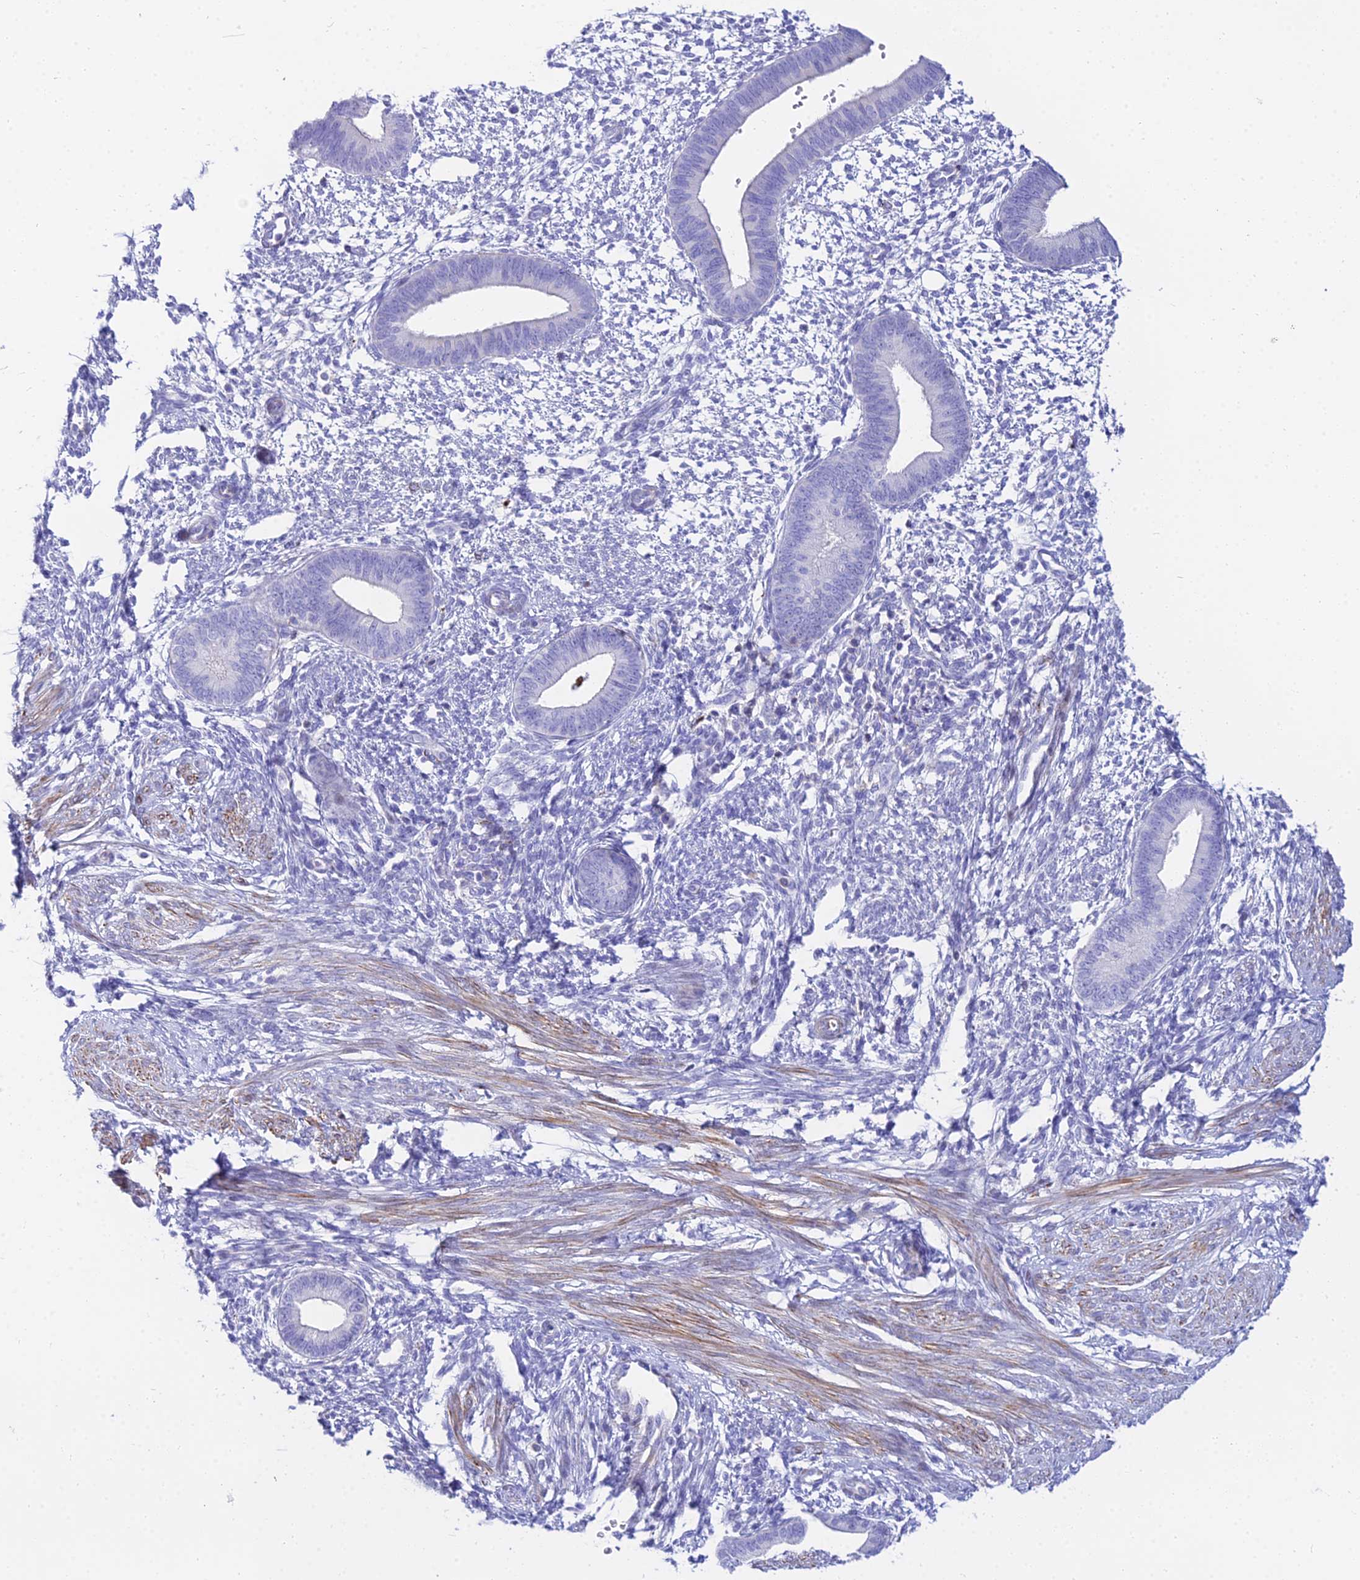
{"staining": {"intensity": "negative", "quantity": "none", "location": "none"}, "tissue": "endometrium", "cell_type": "Cells in endometrial stroma", "image_type": "normal", "snomed": [{"axis": "morphology", "description": "Normal tissue, NOS"}, {"axis": "topography", "description": "Endometrium"}], "caption": "IHC micrograph of normal endometrium stained for a protein (brown), which displays no staining in cells in endometrial stroma.", "gene": "DLX1", "patient": {"sex": "female", "age": 46}}